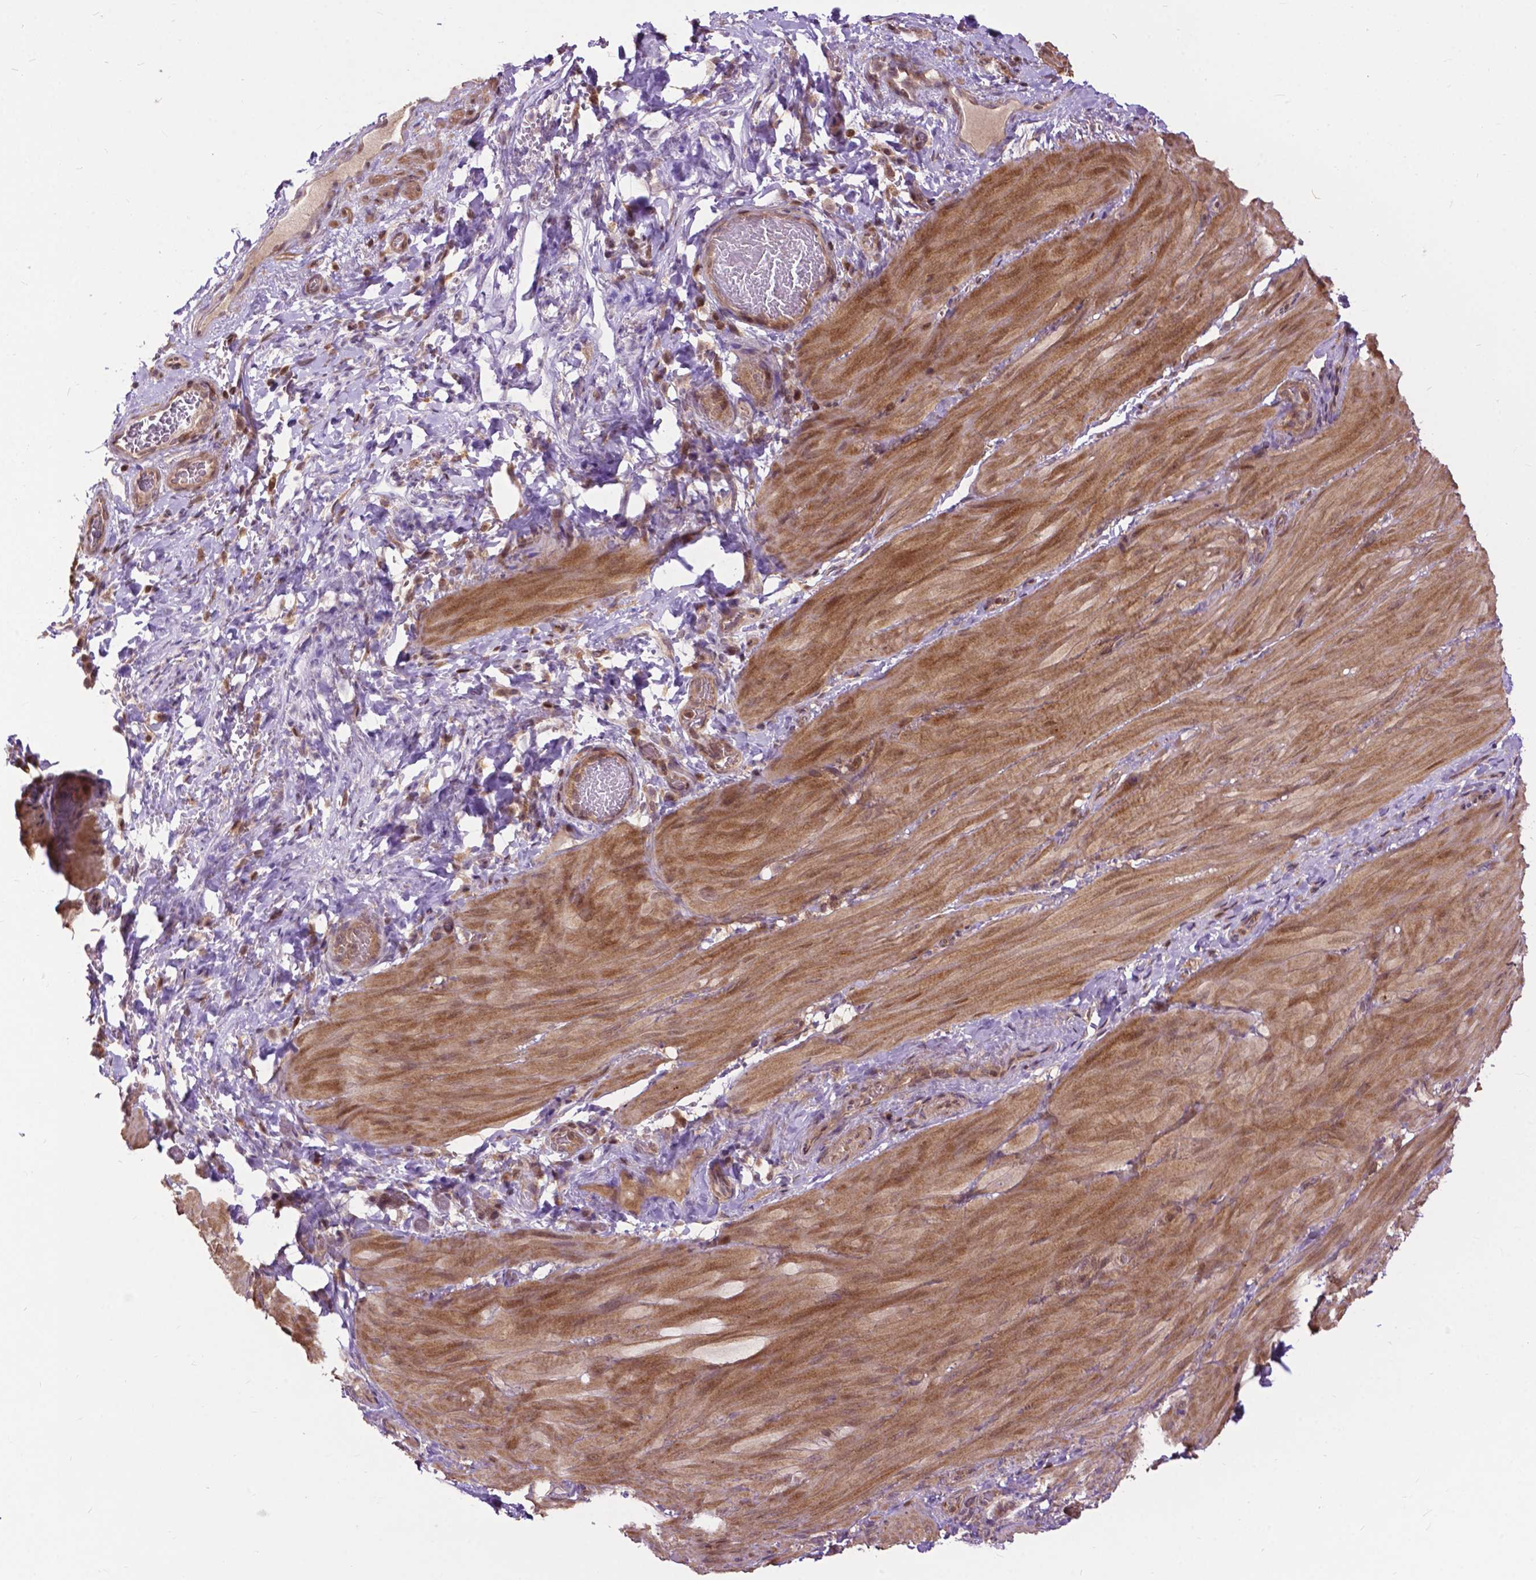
{"staining": {"intensity": "moderate", "quantity": ">75%", "location": "cytoplasmic/membranous"}, "tissue": "smooth muscle", "cell_type": "Smooth muscle cells", "image_type": "normal", "snomed": [{"axis": "morphology", "description": "Normal tissue, NOS"}, {"axis": "topography", "description": "Smooth muscle"}, {"axis": "topography", "description": "Colon"}], "caption": "Human smooth muscle stained with a brown dye exhibits moderate cytoplasmic/membranous positive positivity in about >75% of smooth muscle cells.", "gene": "CHMP4A", "patient": {"sex": "male", "age": 73}}